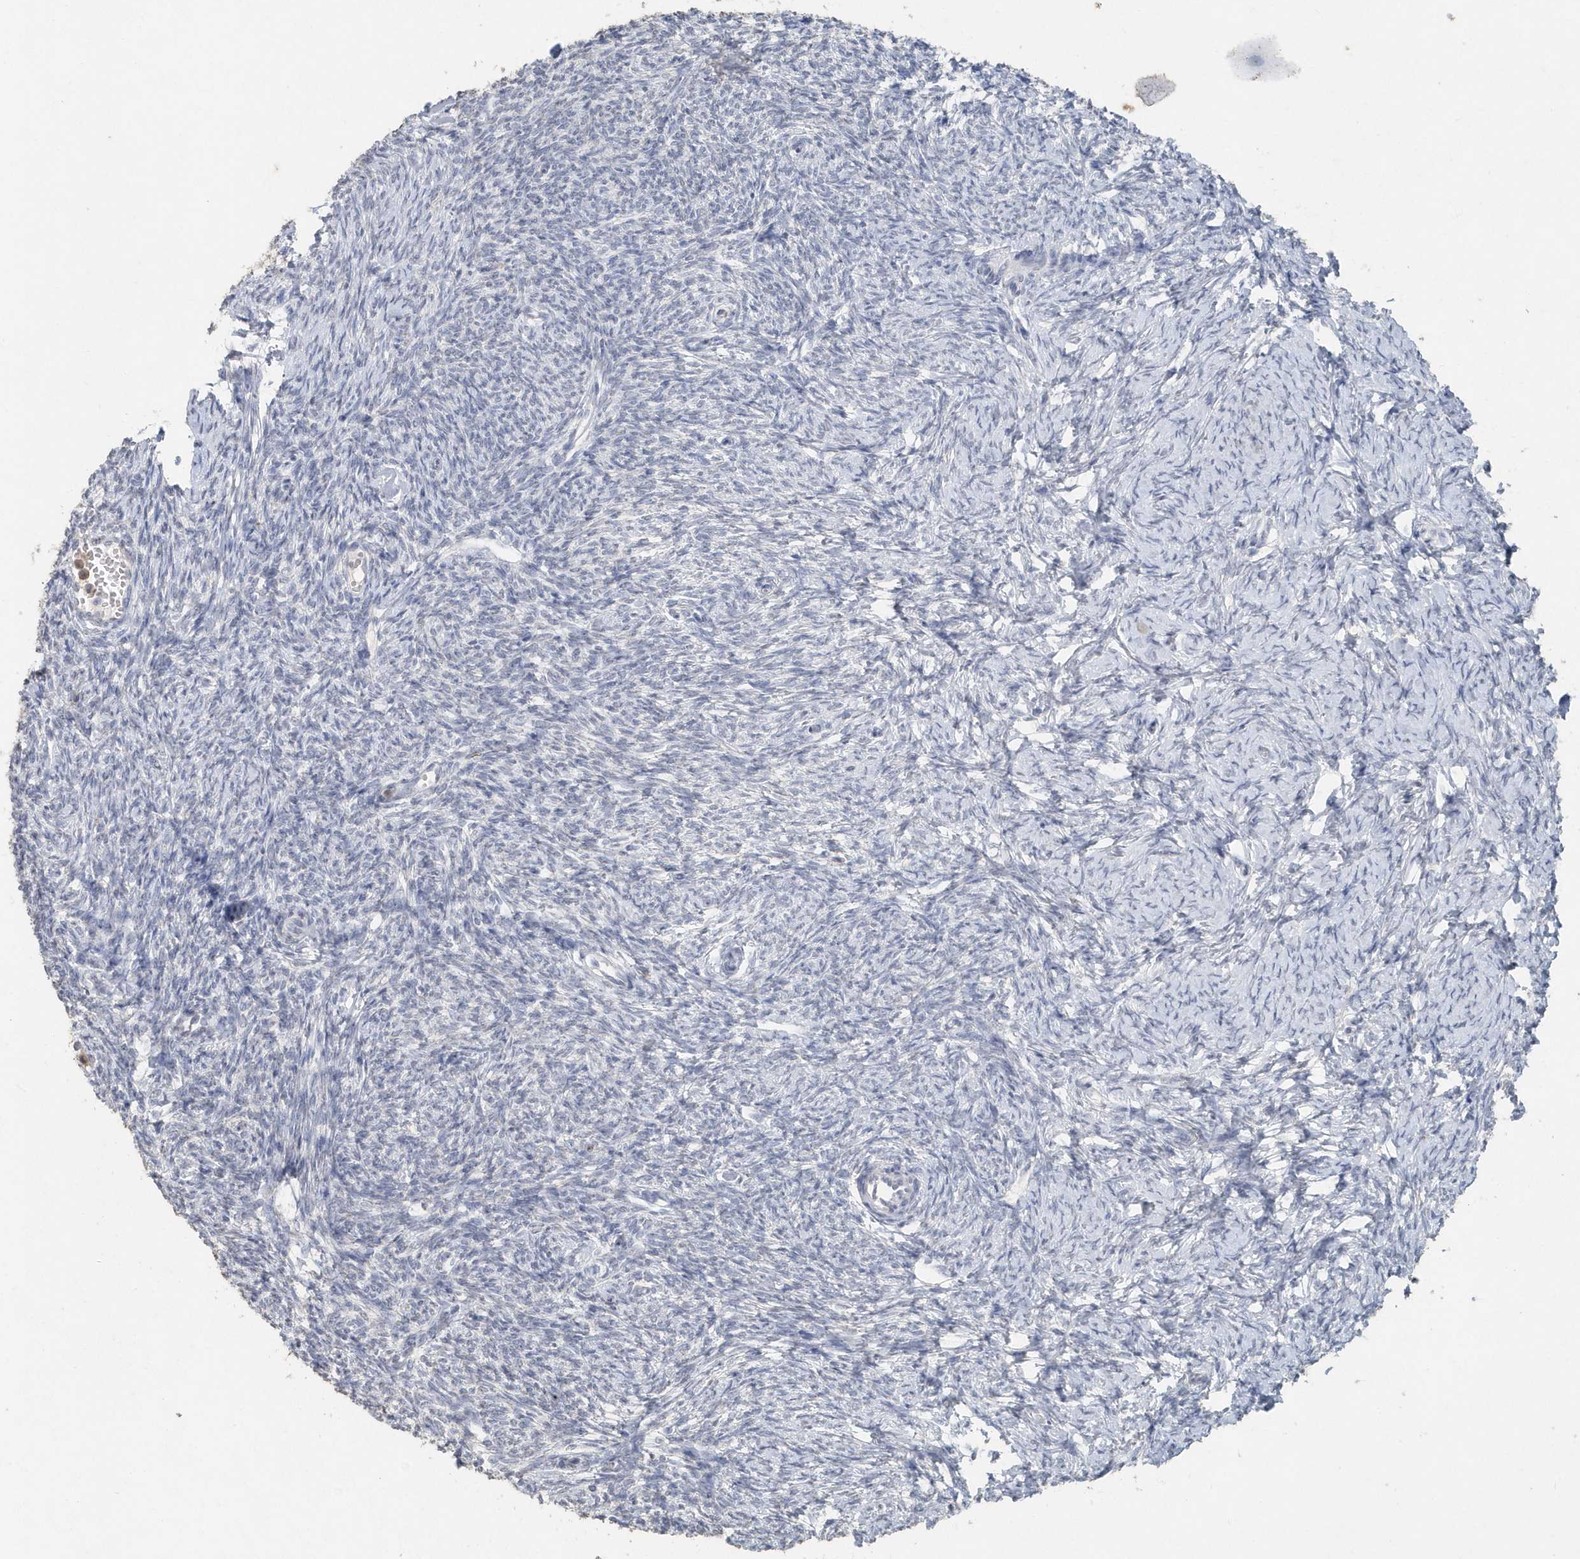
{"staining": {"intensity": "negative", "quantity": "none", "location": "none"}, "tissue": "ovary", "cell_type": "Follicle cells", "image_type": "normal", "snomed": [{"axis": "morphology", "description": "Normal tissue, NOS"}, {"axis": "morphology", "description": "Cyst, NOS"}, {"axis": "topography", "description": "Ovary"}], "caption": "The image reveals no staining of follicle cells in normal ovary. The staining was performed using DAB to visualize the protein expression in brown, while the nuclei were stained in blue with hematoxylin (Magnification: 20x).", "gene": "PDCD1", "patient": {"sex": "female", "age": 33}}